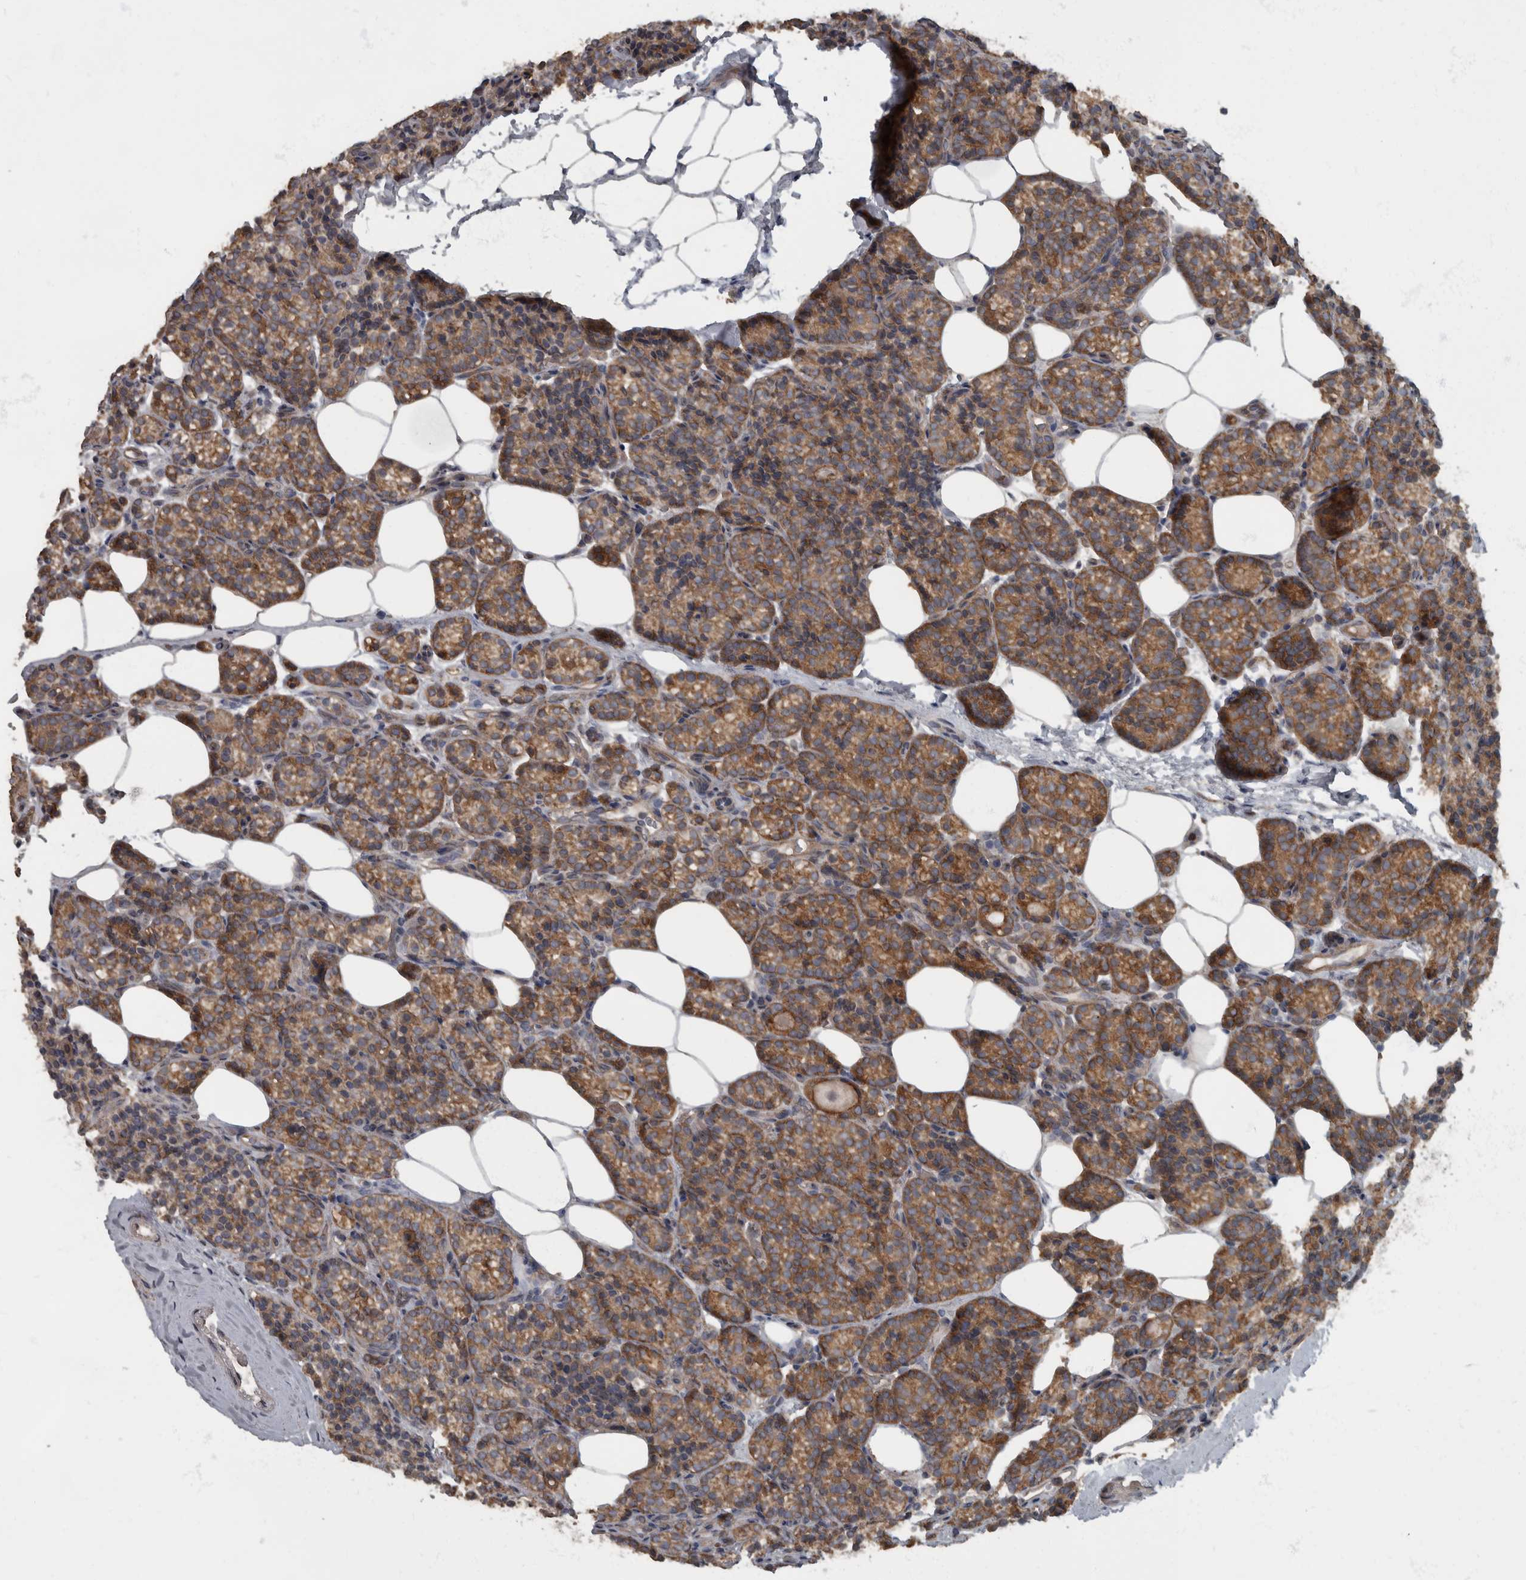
{"staining": {"intensity": "moderate", "quantity": ">75%", "location": "cytoplasmic/membranous"}, "tissue": "parathyroid gland", "cell_type": "Glandular cells", "image_type": "normal", "snomed": [{"axis": "morphology", "description": "Normal tissue, NOS"}, {"axis": "topography", "description": "Parathyroid gland"}], "caption": "This photomicrograph displays immunohistochemistry (IHC) staining of normal human parathyroid gland, with medium moderate cytoplasmic/membranous expression in about >75% of glandular cells.", "gene": "RABGGTB", "patient": {"sex": "male", "age": 85}}